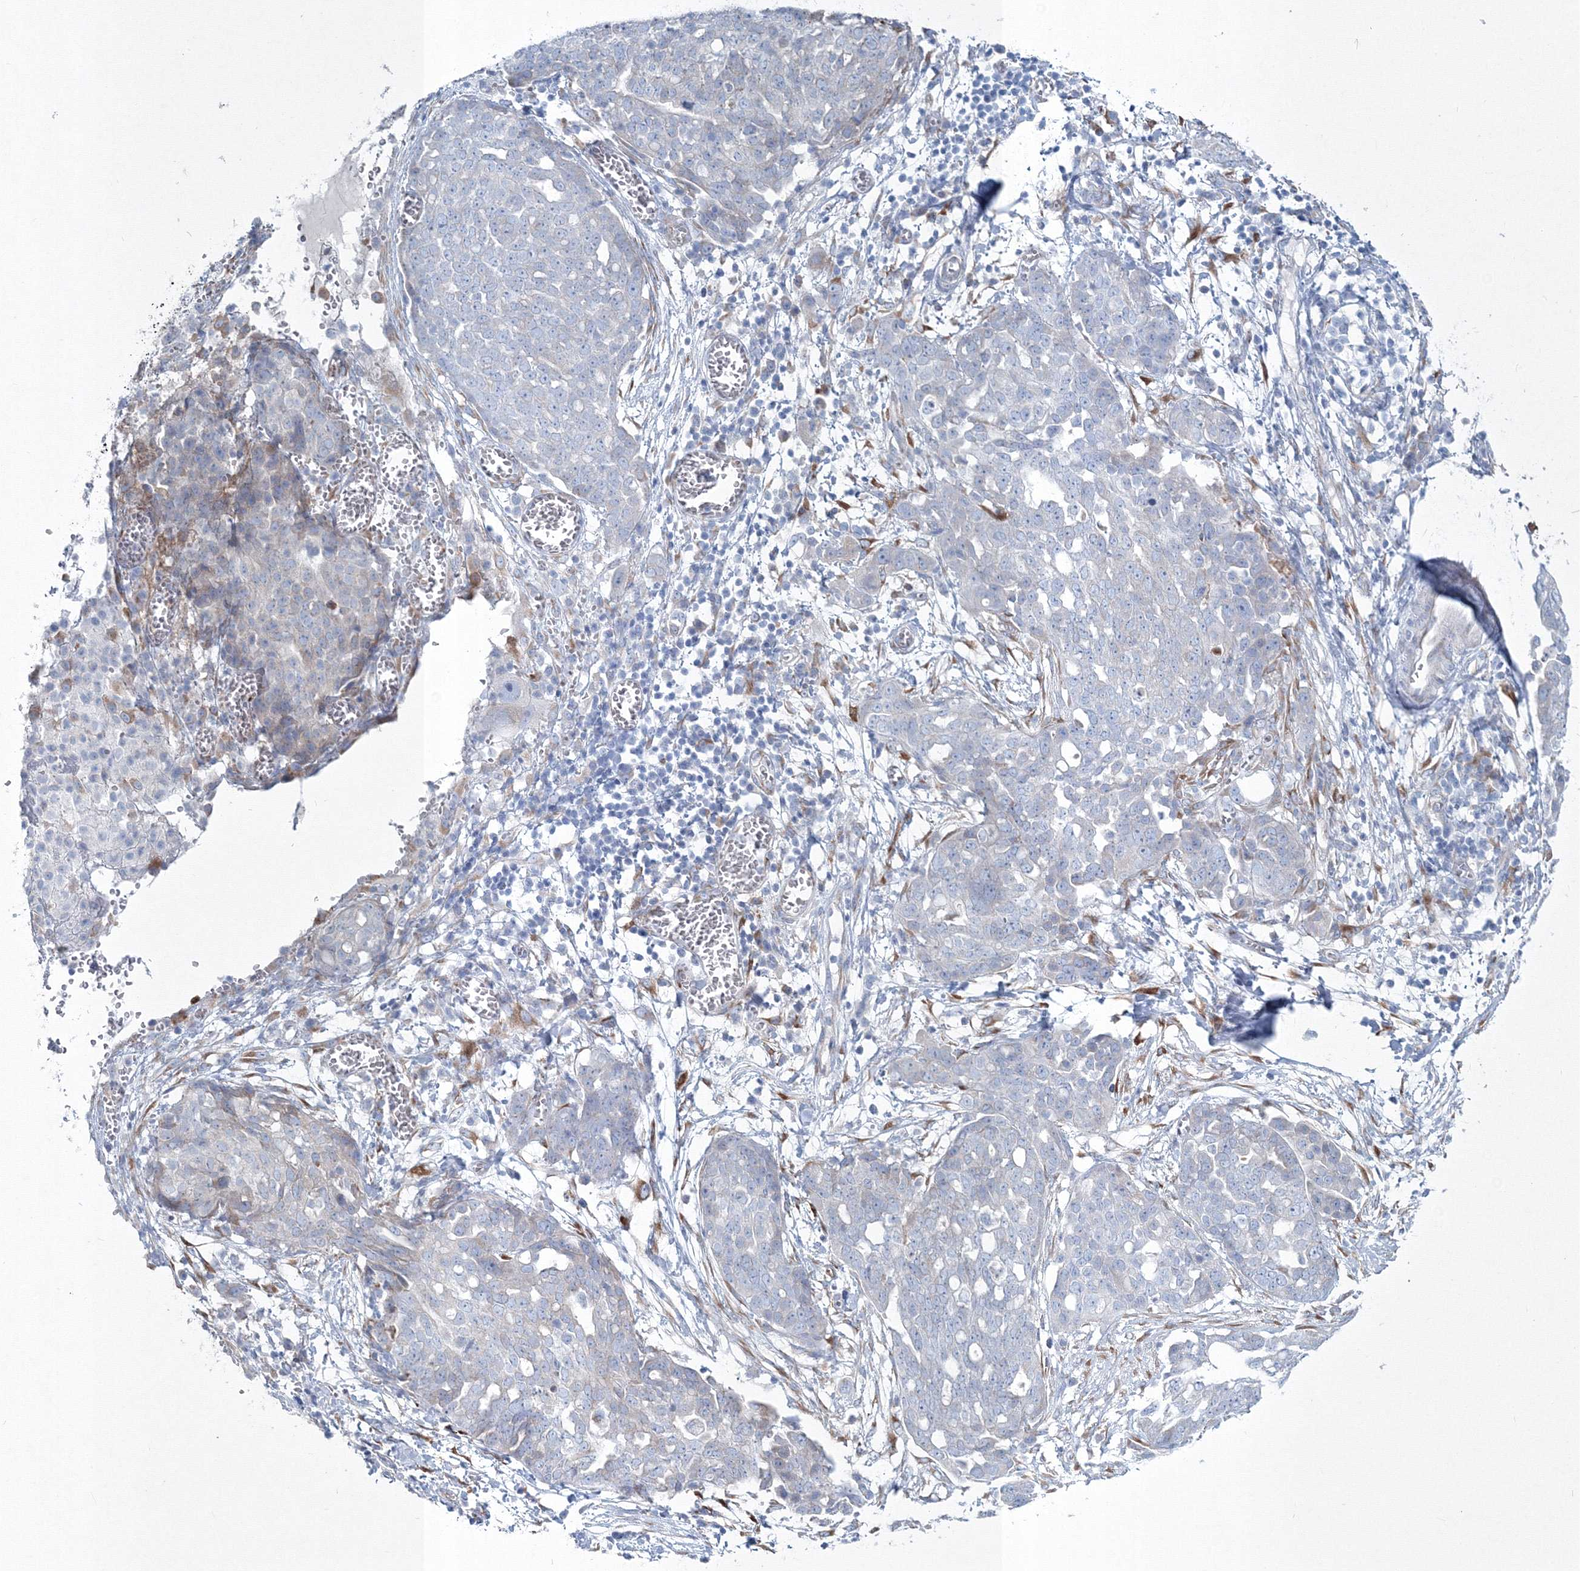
{"staining": {"intensity": "negative", "quantity": "none", "location": "none"}, "tissue": "ovarian cancer", "cell_type": "Tumor cells", "image_type": "cancer", "snomed": [{"axis": "morphology", "description": "Cystadenocarcinoma, serous, NOS"}, {"axis": "topography", "description": "Soft tissue"}, {"axis": "topography", "description": "Ovary"}], "caption": "Serous cystadenocarcinoma (ovarian) was stained to show a protein in brown. There is no significant positivity in tumor cells.", "gene": "RCN1", "patient": {"sex": "female", "age": 57}}